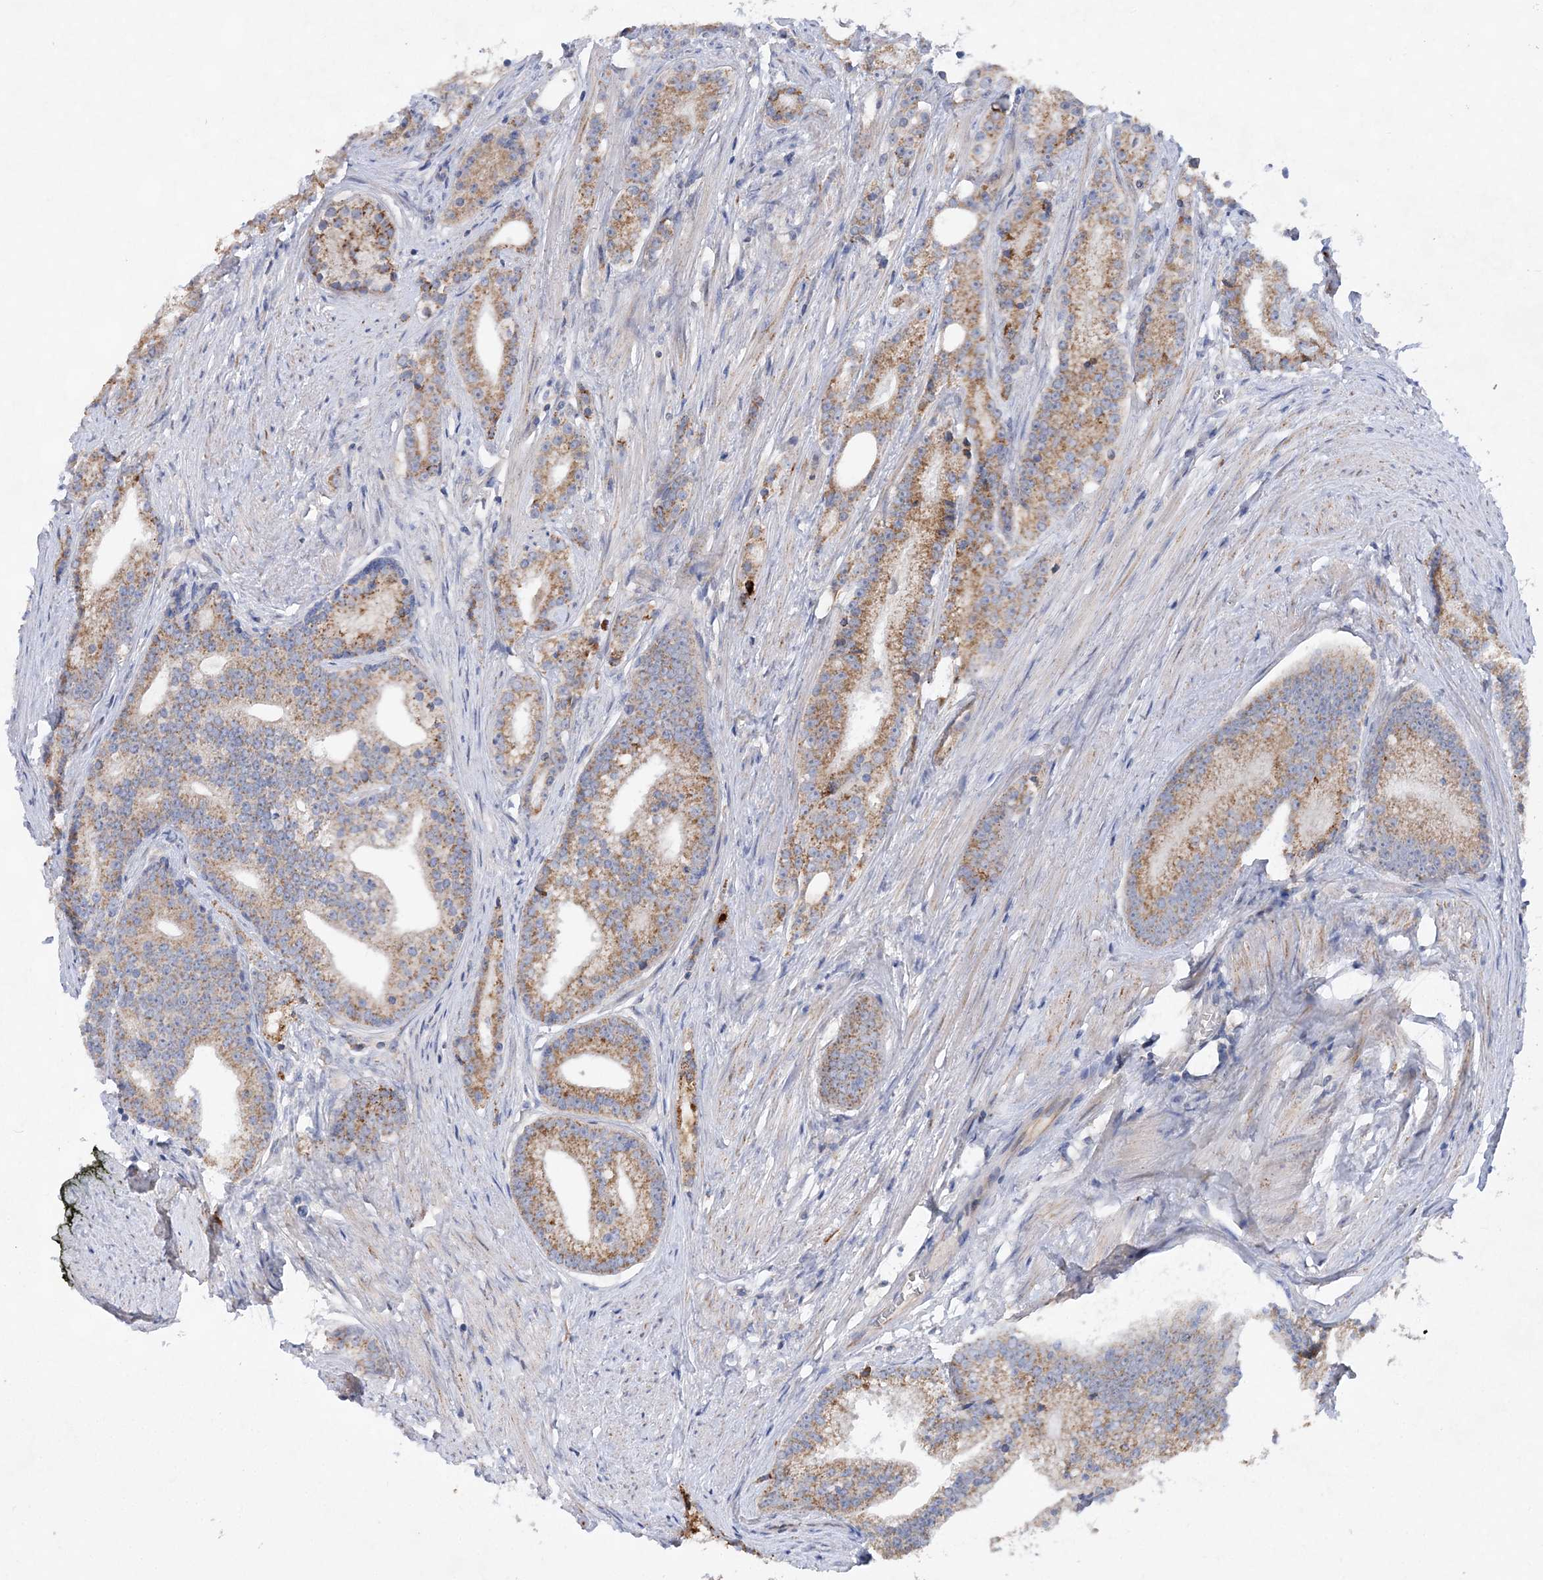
{"staining": {"intensity": "moderate", "quantity": ">75%", "location": "cytoplasmic/membranous"}, "tissue": "prostate cancer", "cell_type": "Tumor cells", "image_type": "cancer", "snomed": [{"axis": "morphology", "description": "Adenocarcinoma, Low grade"}, {"axis": "topography", "description": "Prostate"}], "caption": "There is medium levels of moderate cytoplasmic/membranous expression in tumor cells of prostate cancer, as demonstrated by immunohistochemical staining (brown color).", "gene": "TRAPPC13", "patient": {"sex": "male", "age": 71}}